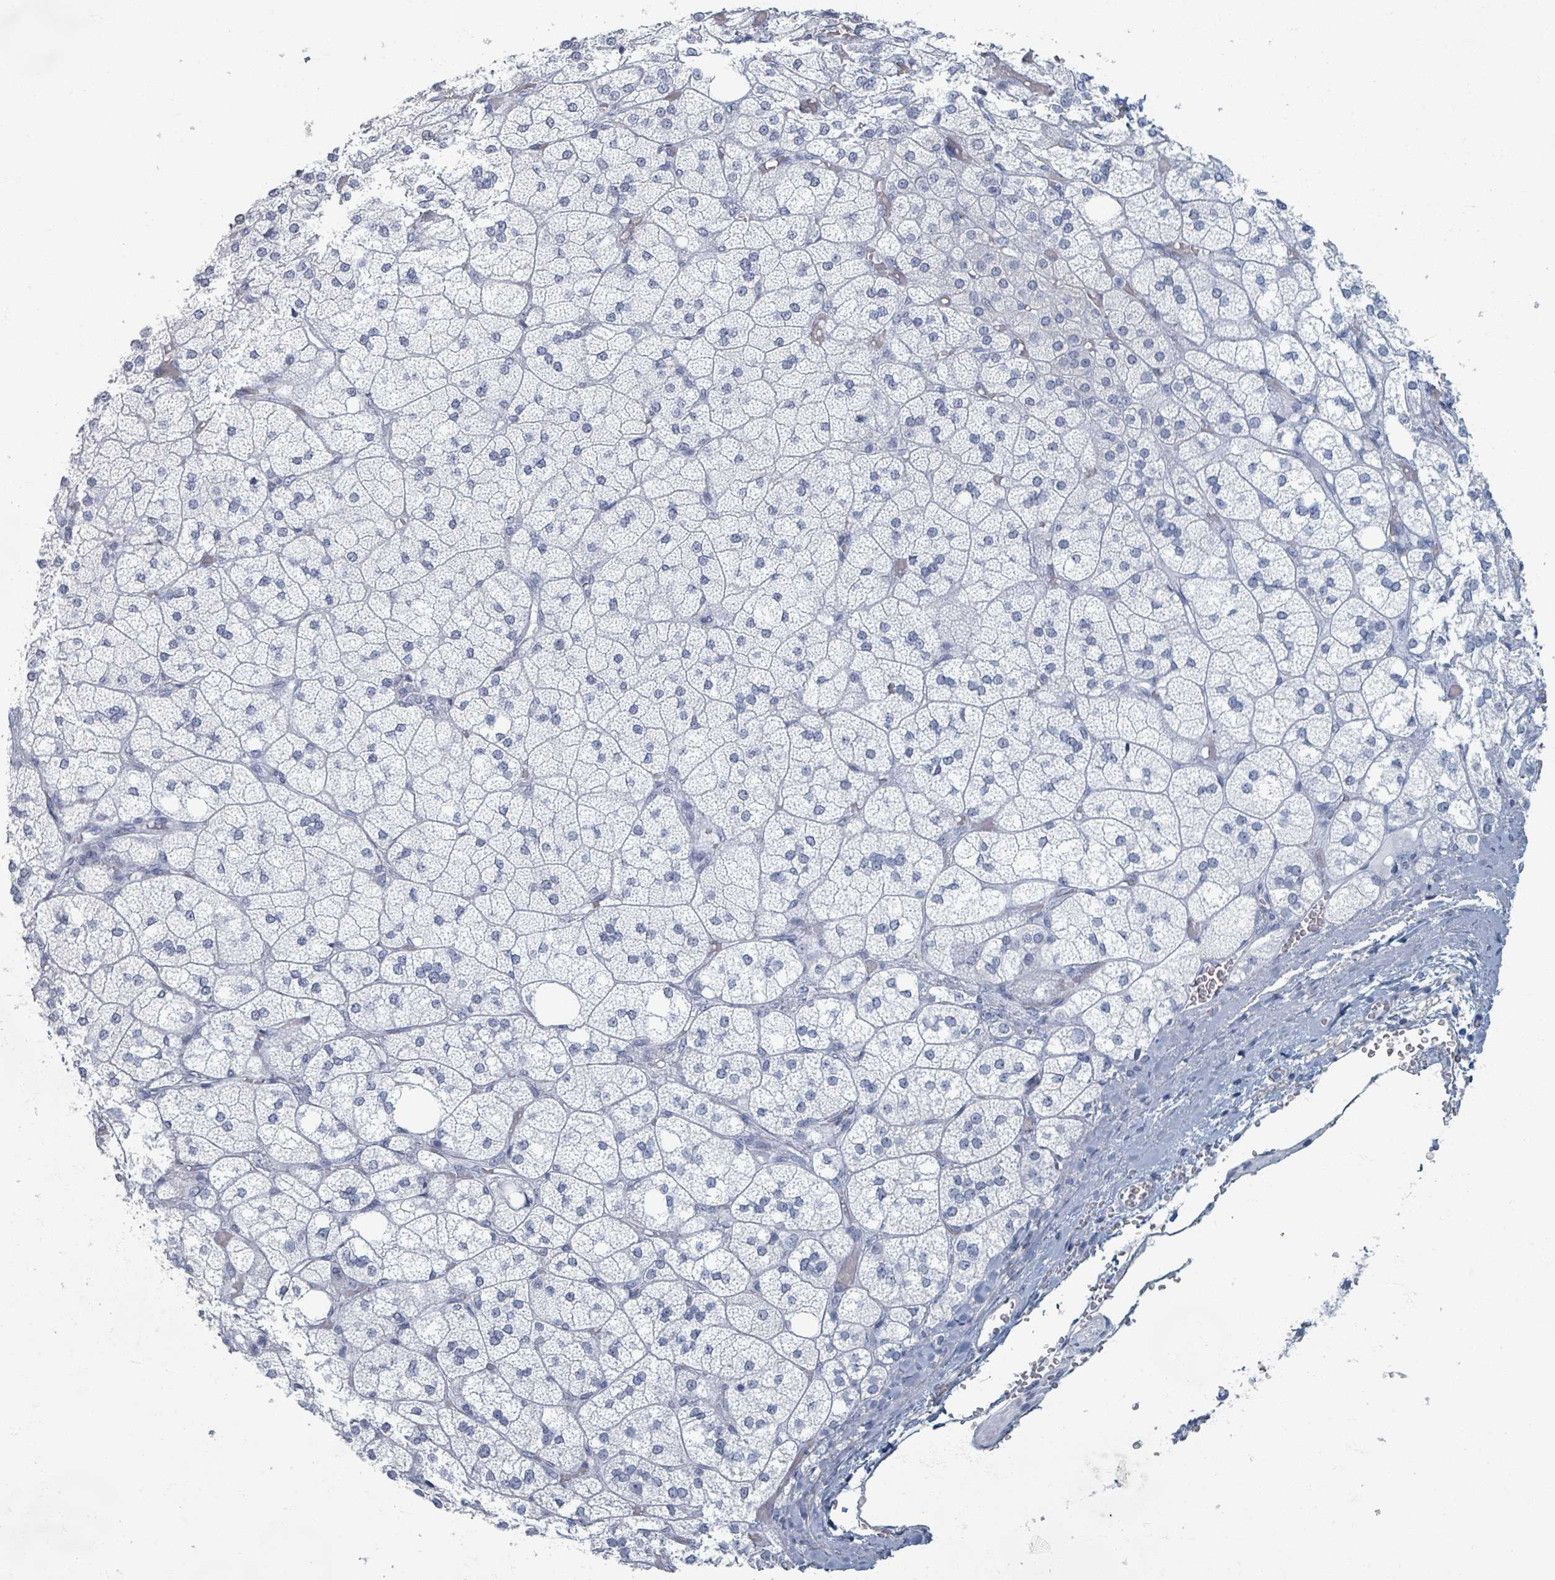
{"staining": {"intensity": "negative", "quantity": "none", "location": "none"}, "tissue": "adrenal gland", "cell_type": "Glandular cells", "image_type": "normal", "snomed": [{"axis": "morphology", "description": "Normal tissue, NOS"}, {"axis": "topography", "description": "Adrenal gland"}], "caption": "The histopathology image displays no significant expression in glandular cells of adrenal gland.", "gene": "TAS2R1", "patient": {"sex": "male", "age": 61}}